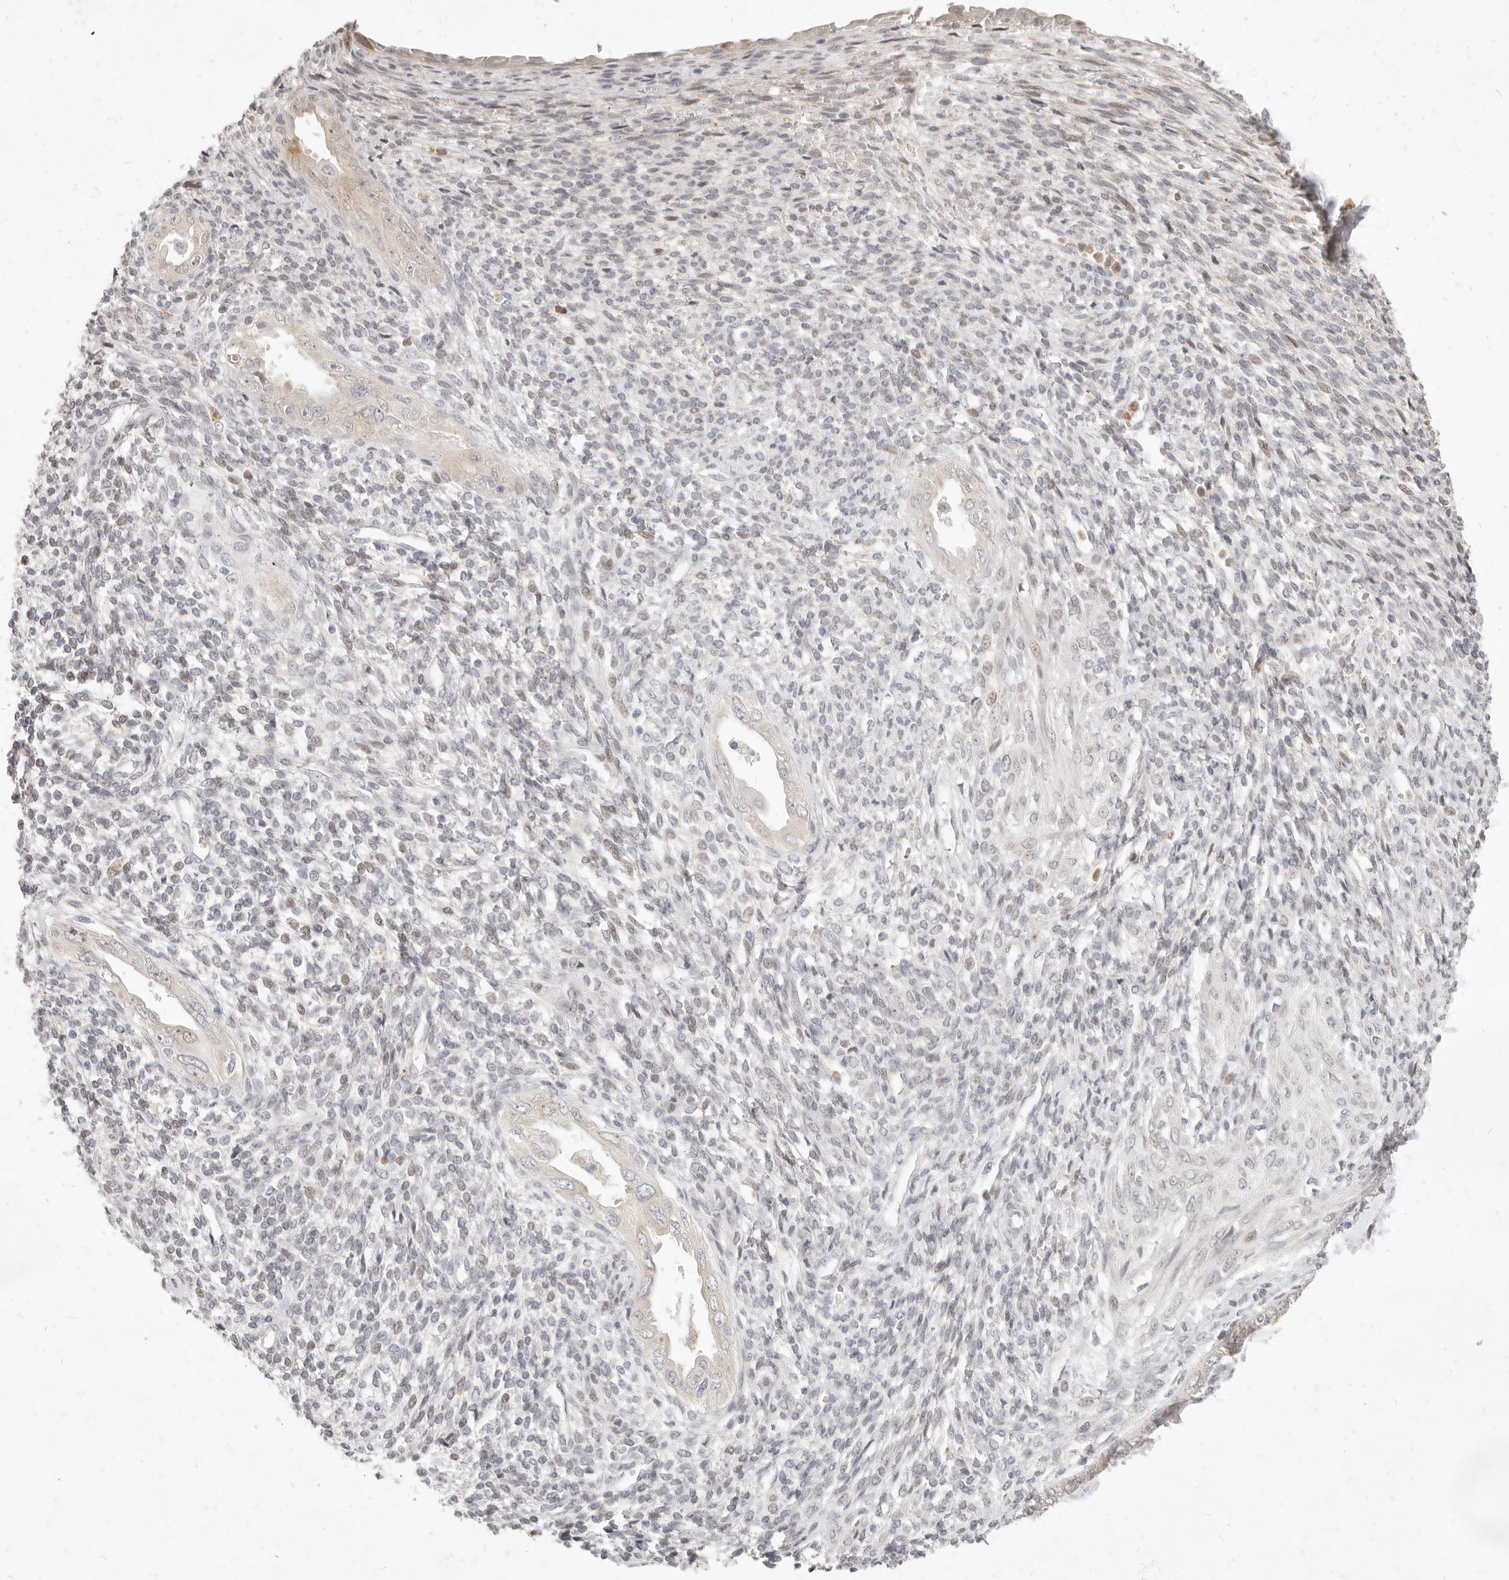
{"staining": {"intensity": "weak", "quantity": "25%-75%", "location": "cytoplasmic/membranous"}, "tissue": "endometrium", "cell_type": "Cells in endometrial stroma", "image_type": "normal", "snomed": [{"axis": "morphology", "description": "Normal tissue, NOS"}, {"axis": "topography", "description": "Endometrium"}], "caption": "Protein expression analysis of normal endometrium exhibits weak cytoplasmic/membranous staining in about 25%-75% of cells in endometrial stroma. (Brightfield microscopy of DAB IHC at high magnification).", "gene": "ASCL3", "patient": {"sex": "female", "age": 66}}